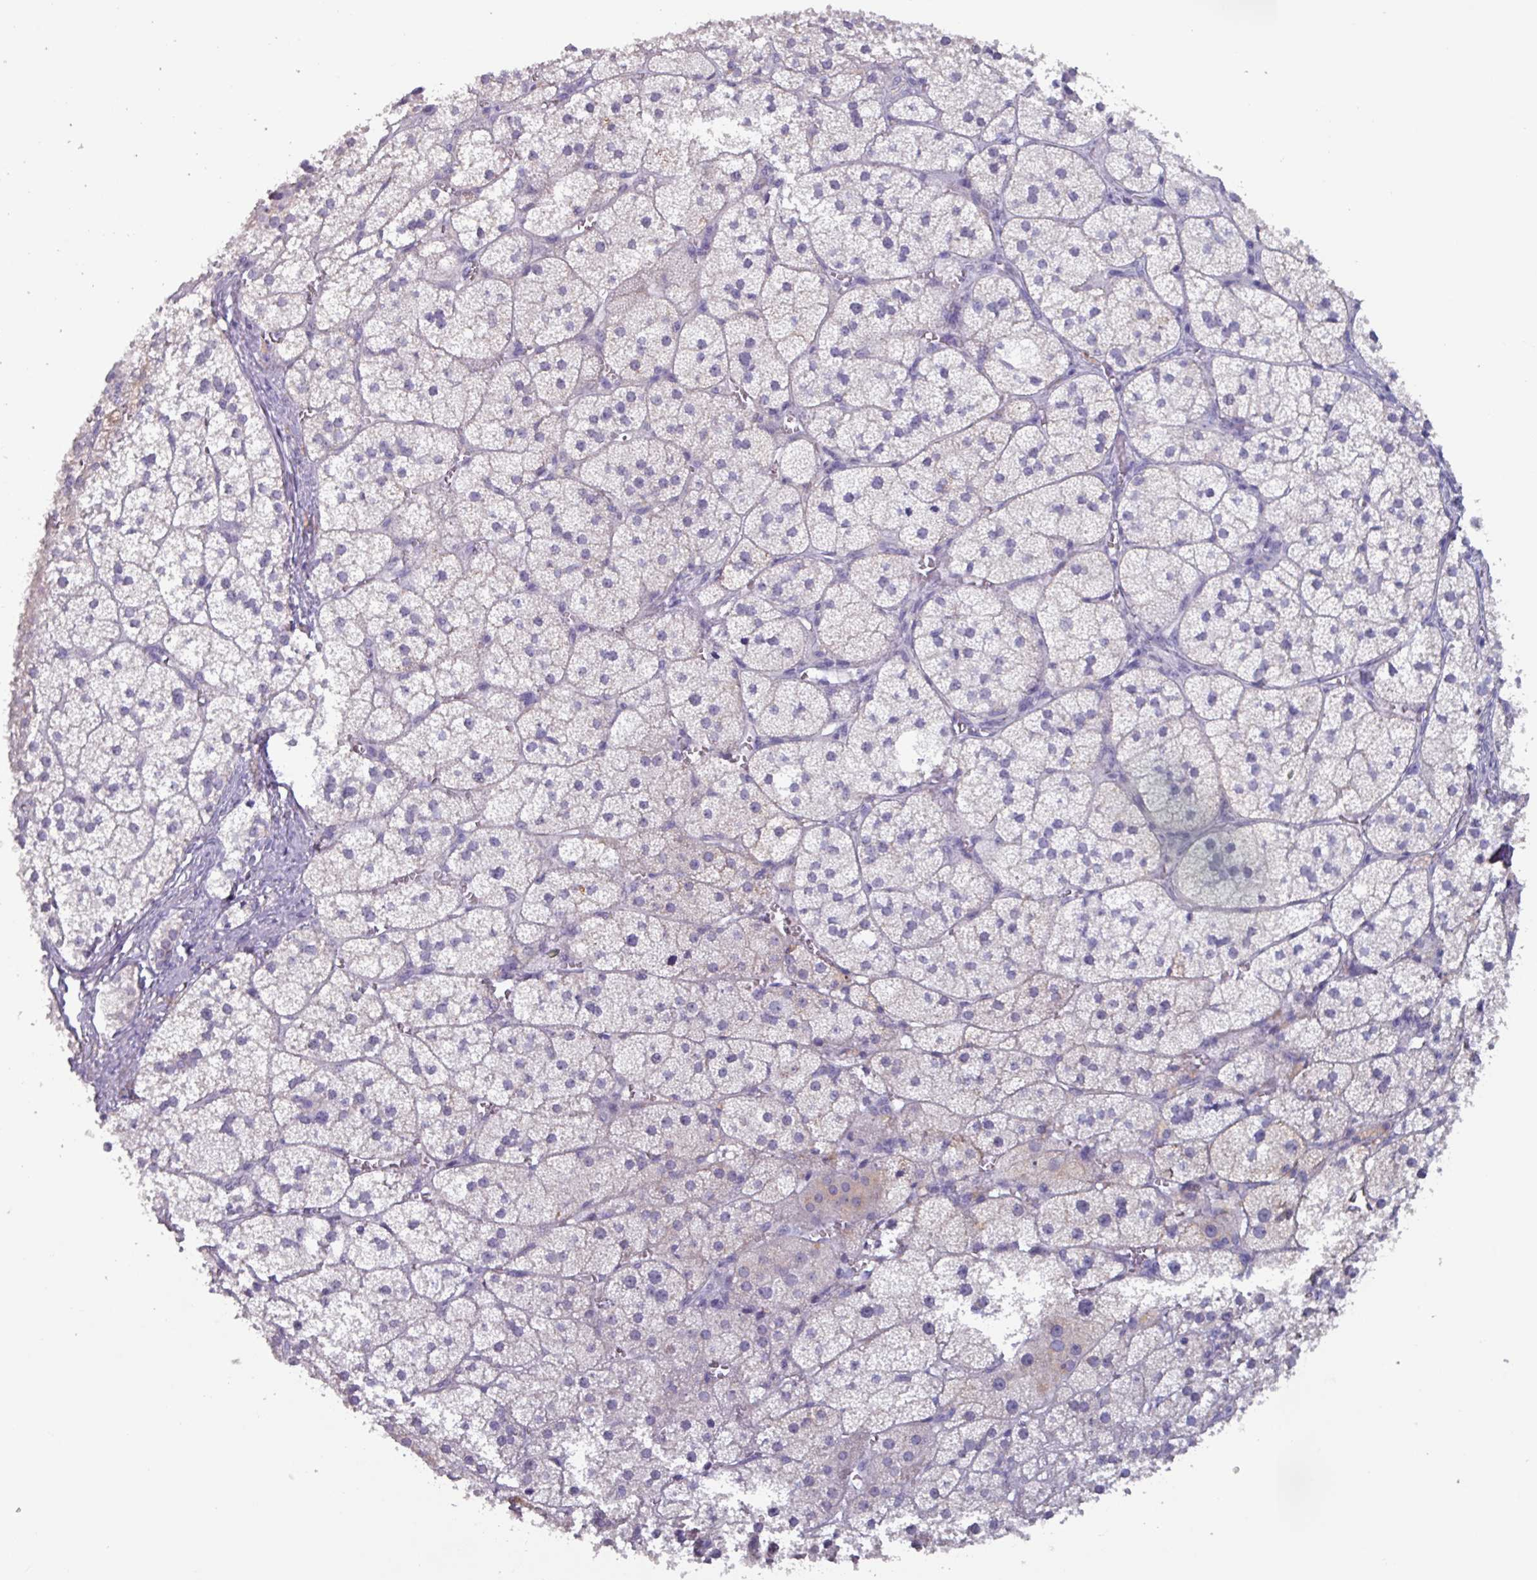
{"staining": {"intensity": "moderate", "quantity": "<25%", "location": "cytoplasmic/membranous"}, "tissue": "adrenal gland", "cell_type": "Glandular cells", "image_type": "normal", "snomed": [{"axis": "morphology", "description": "Normal tissue, NOS"}, {"axis": "topography", "description": "Adrenal gland"}], "caption": "This is a micrograph of immunohistochemistry staining of normal adrenal gland, which shows moderate expression in the cytoplasmic/membranous of glandular cells.", "gene": "OR2T10", "patient": {"sex": "female", "age": 52}}